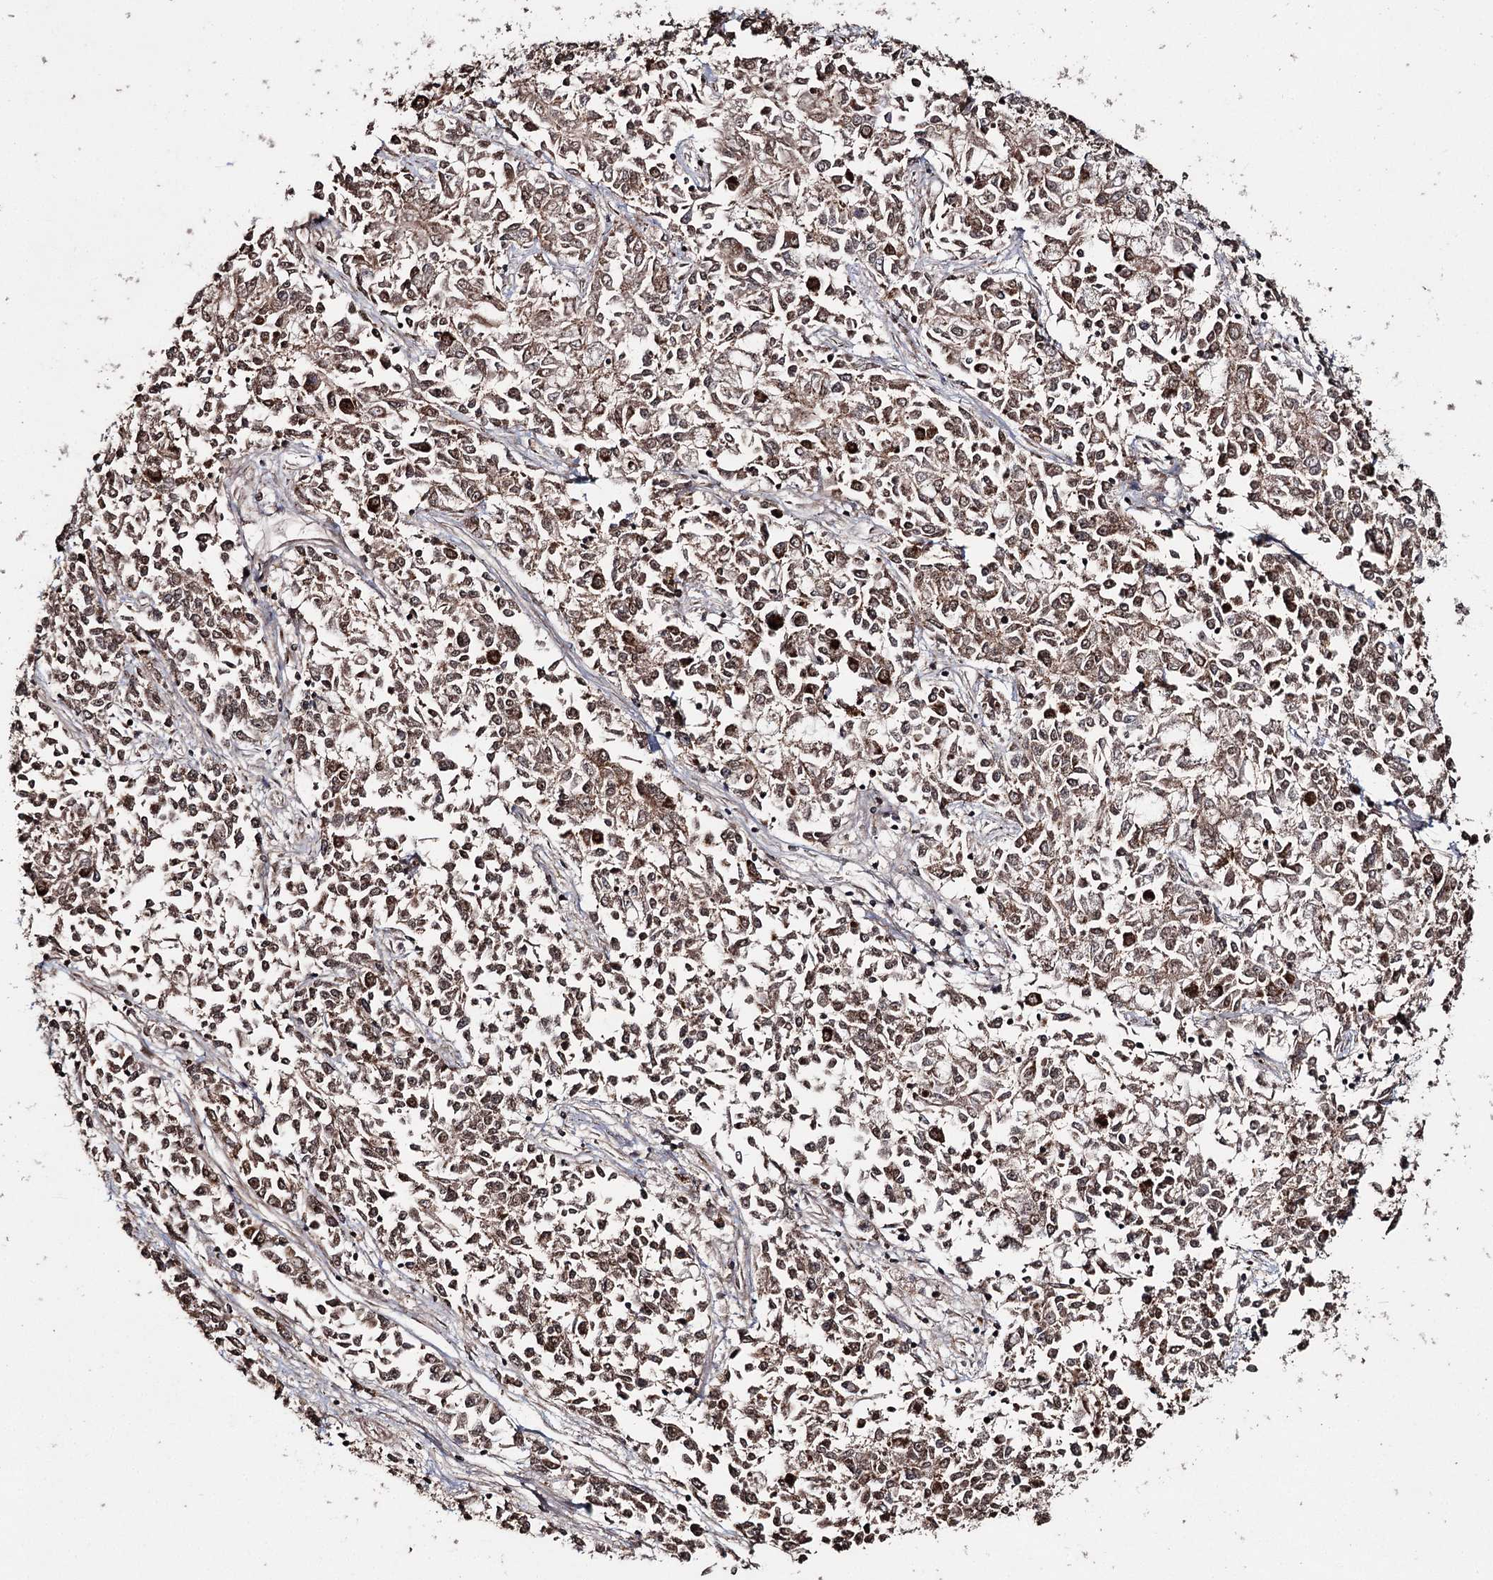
{"staining": {"intensity": "moderate", "quantity": ">75%", "location": "cytoplasmic/membranous"}, "tissue": "endometrial cancer", "cell_type": "Tumor cells", "image_type": "cancer", "snomed": [{"axis": "morphology", "description": "Adenocarcinoma, NOS"}, {"axis": "topography", "description": "Endometrium"}], "caption": "Immunohistochemistry (IHC) histopathology image of human adenocarcinoma (endometrial) stained for a protein (brown), which demonstrates medium levels of moderate cytoplasmic/membranous positivity in approximately >75% of tumor cells.", "gene": "PDHX", "patient": {"sex": "female", "age": 50}}